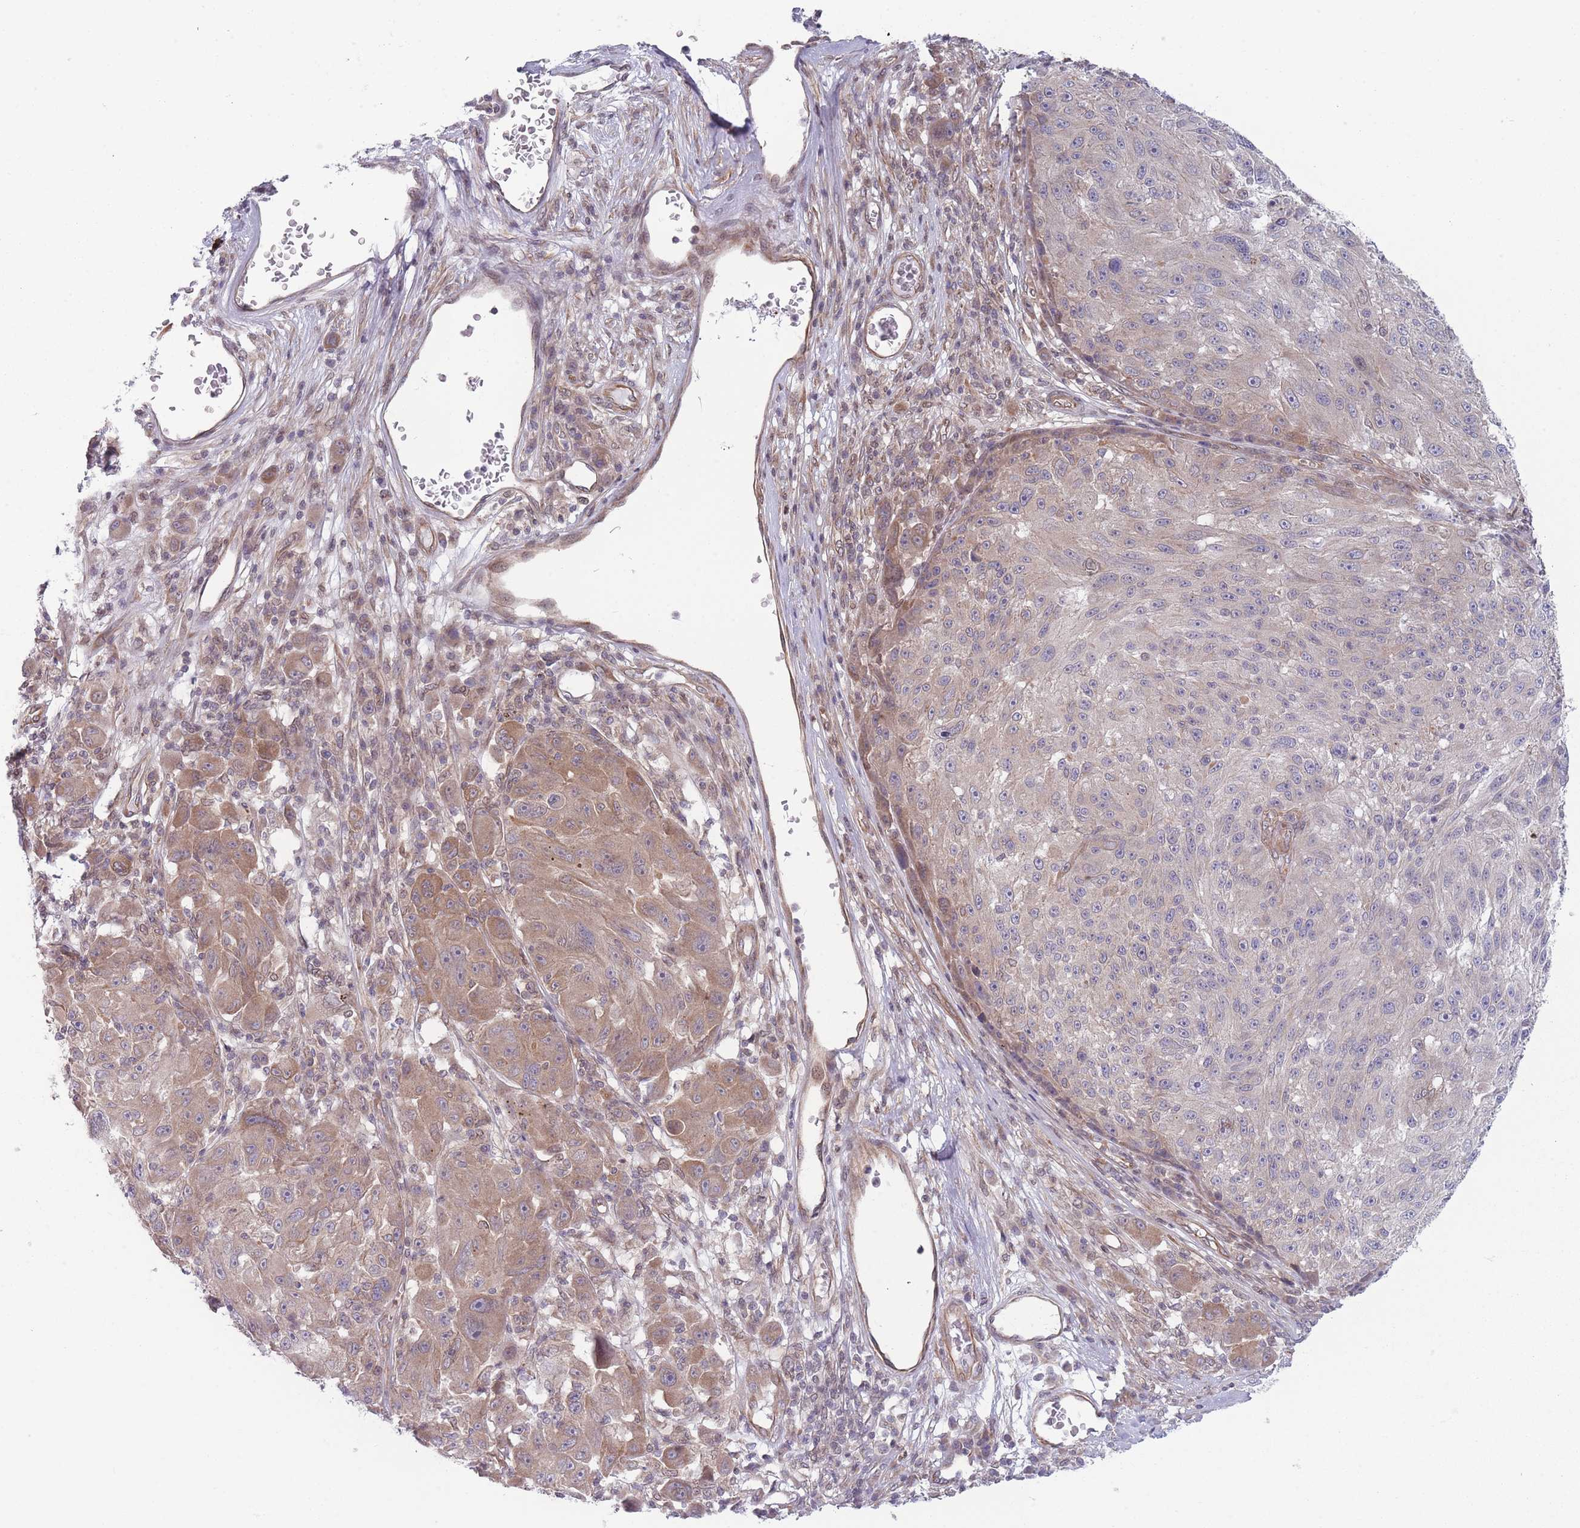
{"staining": {"intensity": "moderate", "quantity": "<25%", "location": "cytoplasmic/membranous"}, "tissue": "melanoma", "cell_type": "Tumor cells", "image_type": "cancer", "snomed": [{"axis": "morphology", "description": "Malignant melanoma, NOS"}, {"axis": "topography", "description": "Skin"}], "caption": "Protein analysis of malignant melanoma tissue demonstrates moderate cytoplasmic/membranous staining in approximately <25% of tumor cells. (Stains: DAB (3,3'-diaminobenzidine) in brown, nuclei in blue, Microscopy: brightfield microscopy at high magnification).", "gene": "VRK2", "patient": {"sex": "male", "age": 53}}